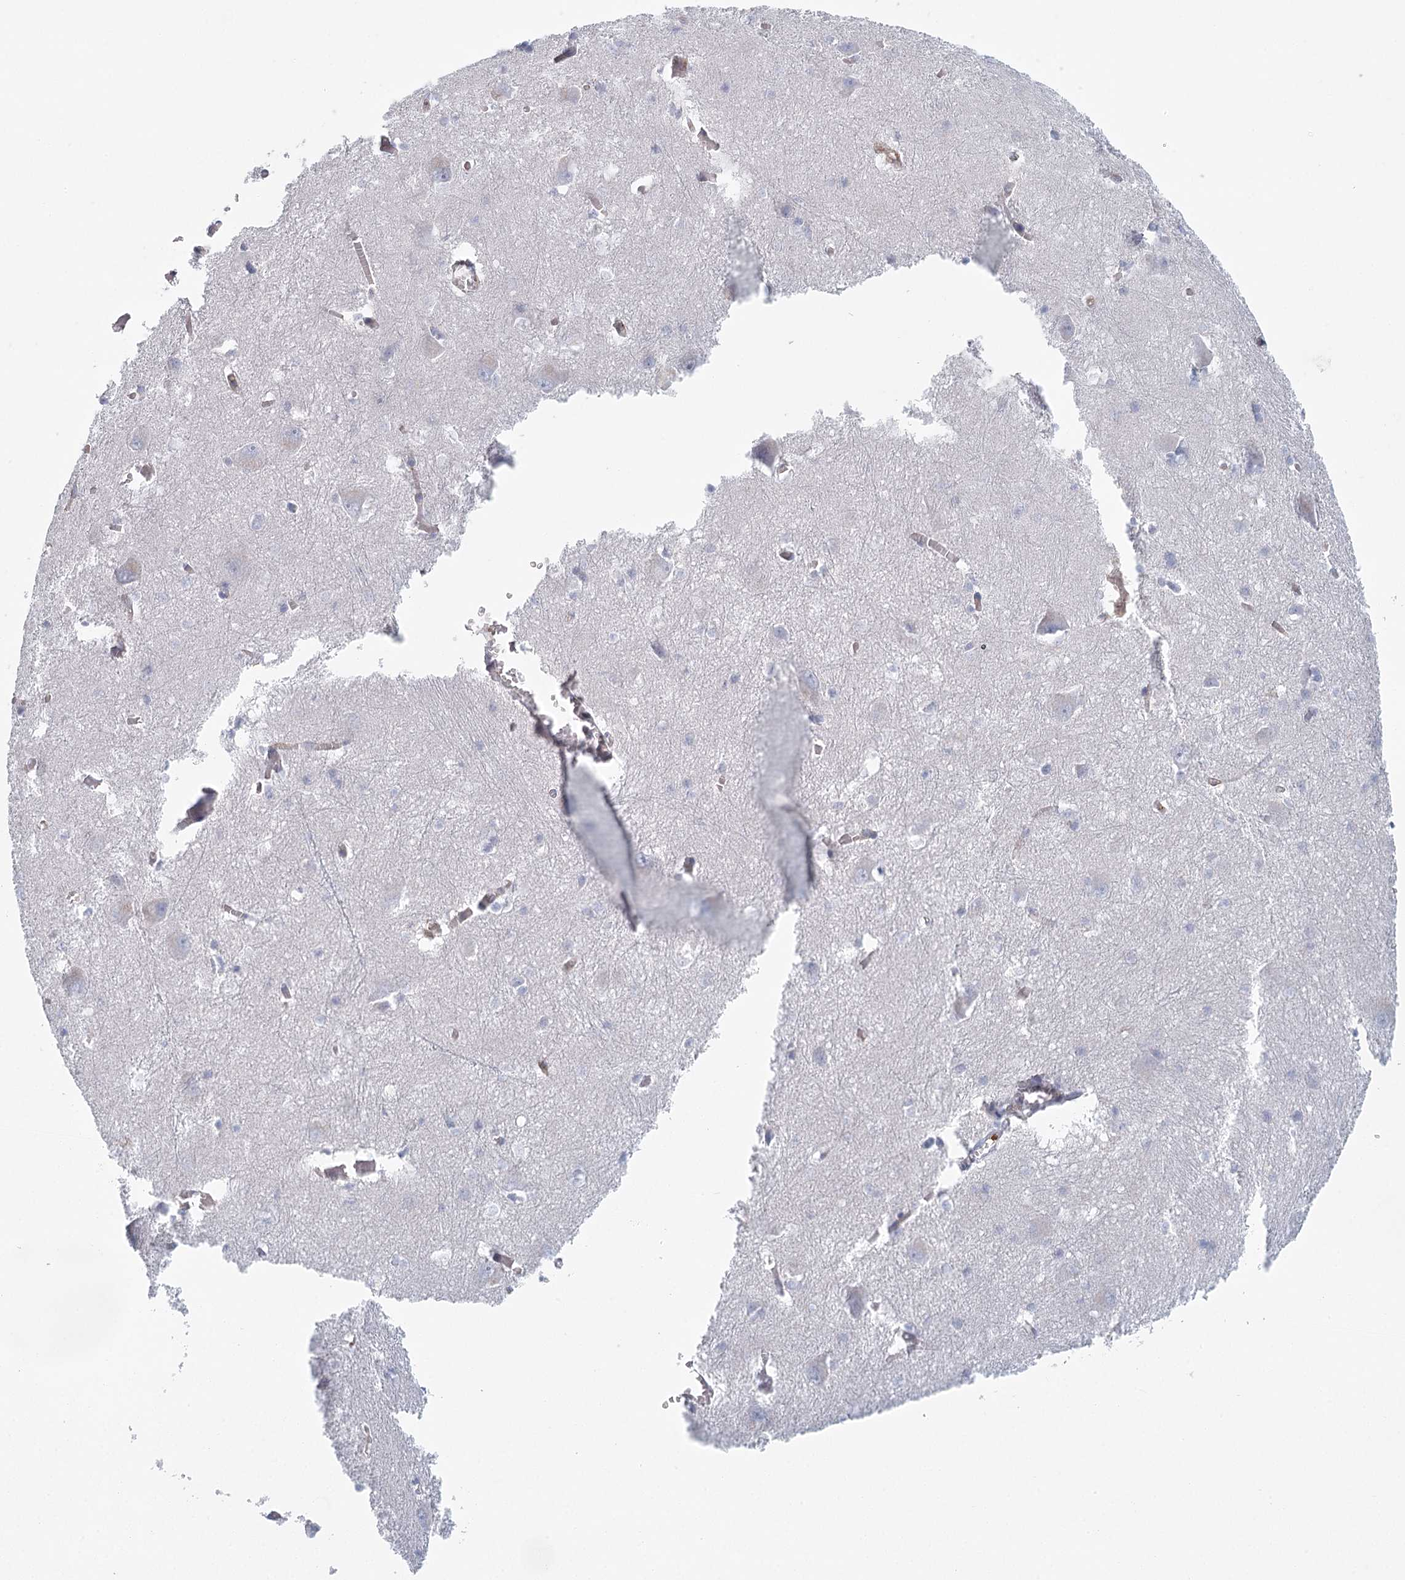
{"staining": {"intensity": "negative", "quantity": "none", "location": "none"}, "tissue": "caudate", "cell_type": "Glial cells", "image_type": "normal", "snomed": [{"axis": "morphology", "description": "Normal tissue, NOS"}, {"axis": "topography", "description": "Lateral ventricle wall"}], "caption": "Glial cells show no significant staining in benign caudate. (DAB immunohistochemistry (IHC) visualized using brightfield microscopy, high magnification).", "gene": "IFT46", "patient": {"sex": "male", "age": 37}}